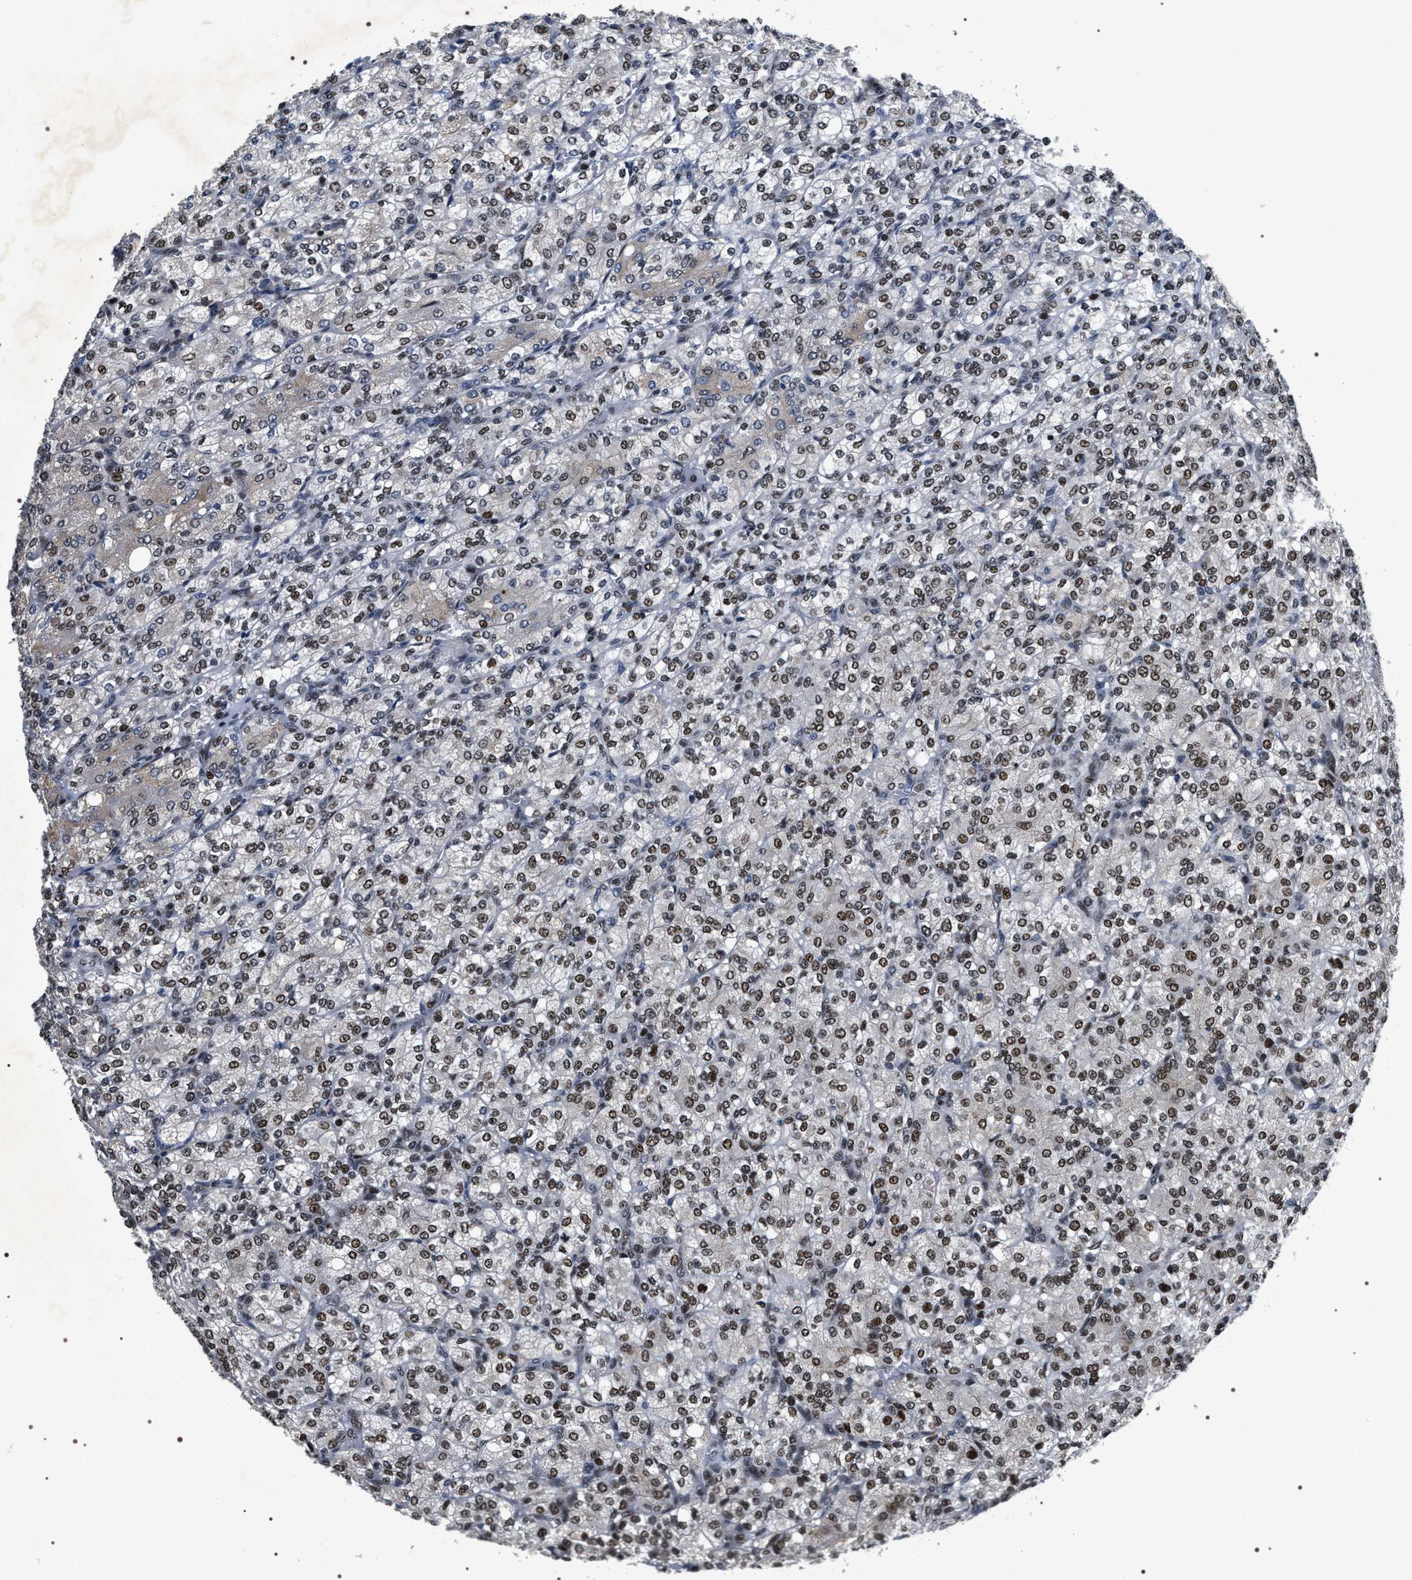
{"staining": {"intensity": "moderate", "quantity": ">75%", "location": "nuclear"}, "tissue": "renal cancer", "cell_type": "Tumor cells", "image_type": "cancer", "snomed": [{"axis": "morphology", "description": "Adenocarcinoma, NOS"}, {"axis": "topography", "description": "Kidney"}], "caption": "Brown immunohistochemical staining in renal adenocarcinoma shows moderate nuclear positivity in about >75% of tumor cells.", "gene": "C7orf25", "patient": {"sex": "male", "age": 77}}